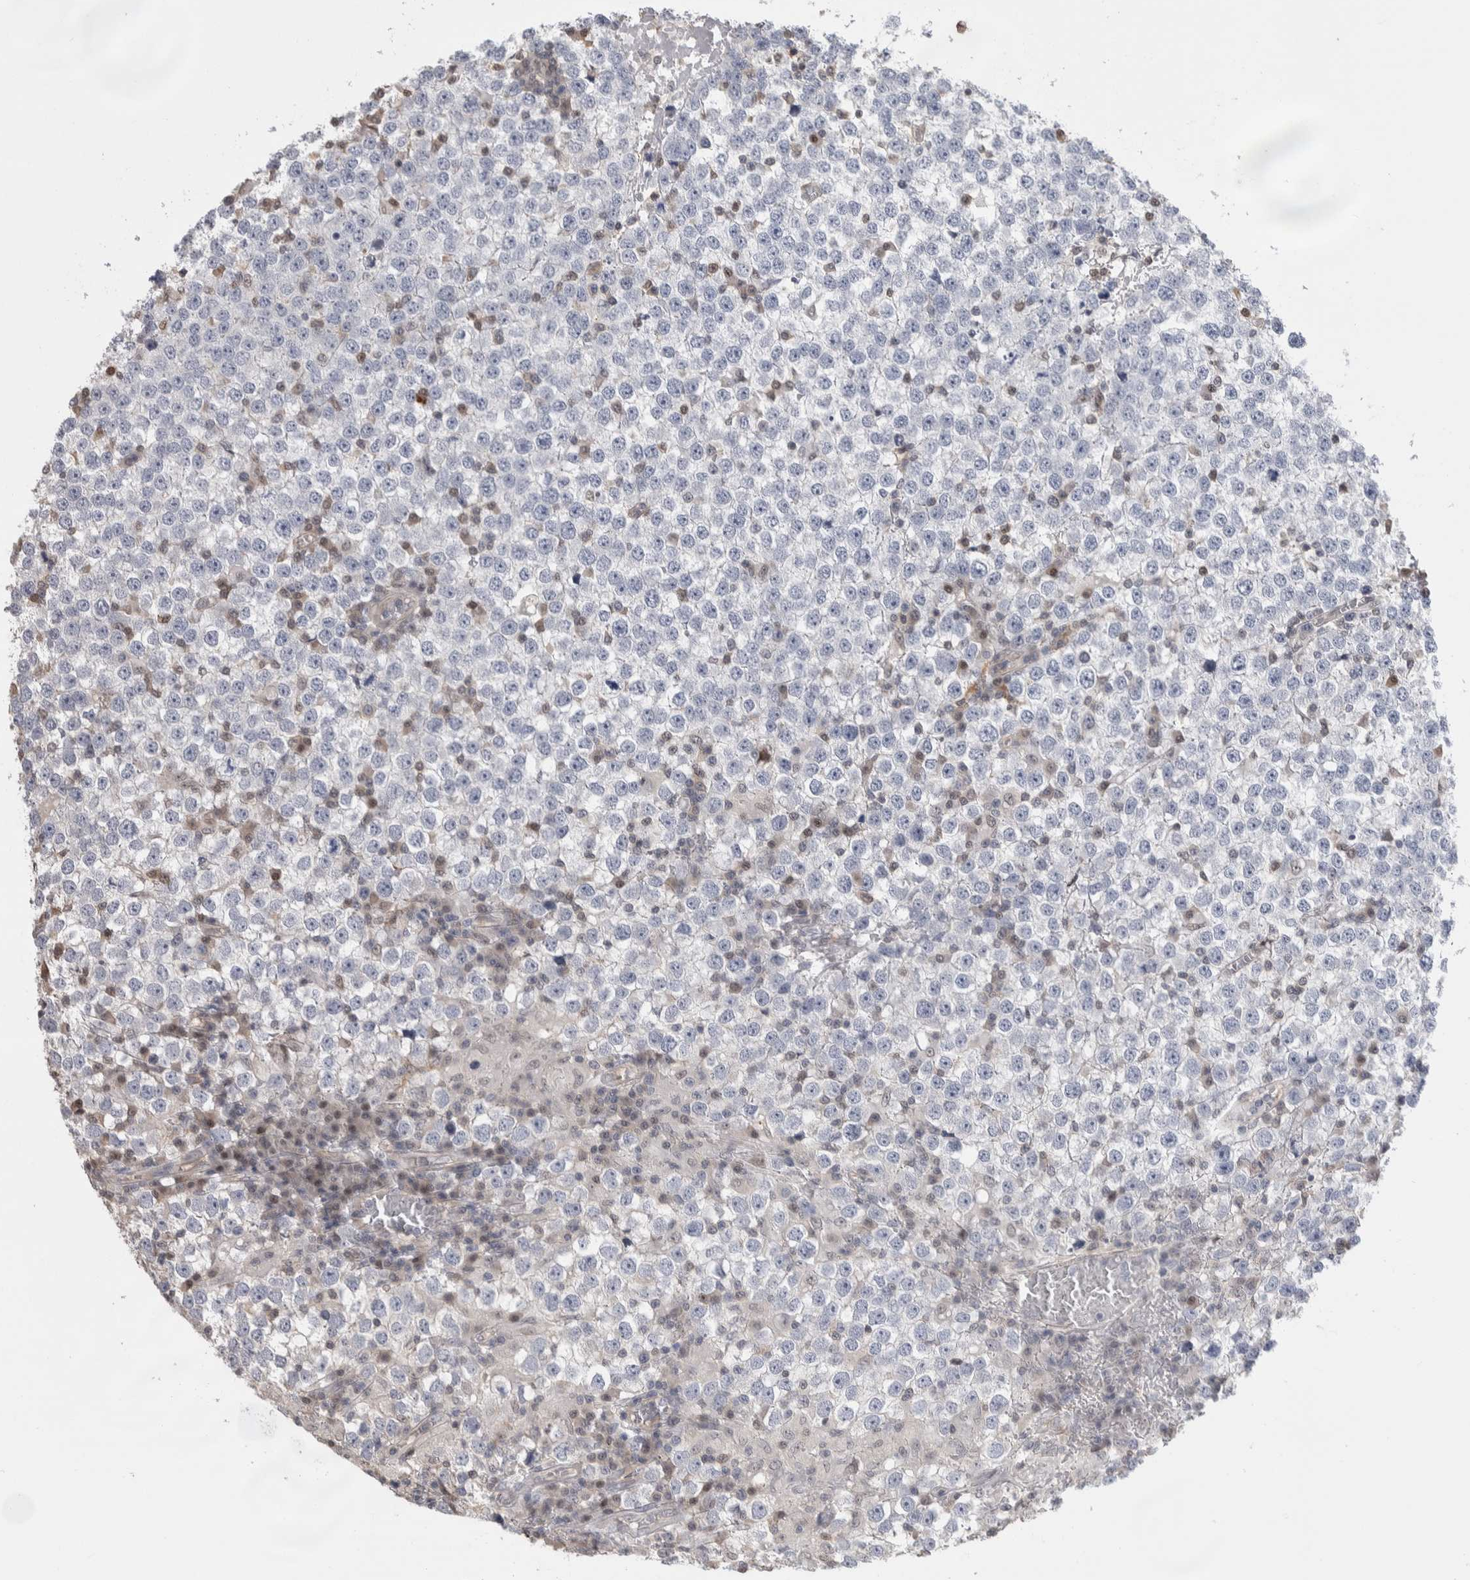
{"staining": {"intensity": "negative", "quantity": "none", "location": "none"}, "tissue": "testis cancer", "cell_type": "Tumor cells", "image_type": "cancer", "snomed": [{"axis": "morphology", "description": "Seminoma, NOS"}, {"axis": "topography", "description": "Testis"}], "caption": "Protein analysis of testis seminoma reveals no significant expression in tumor cells.", "gene": "ZBTB49", "patient": {"sex": "male", "age": 65}}